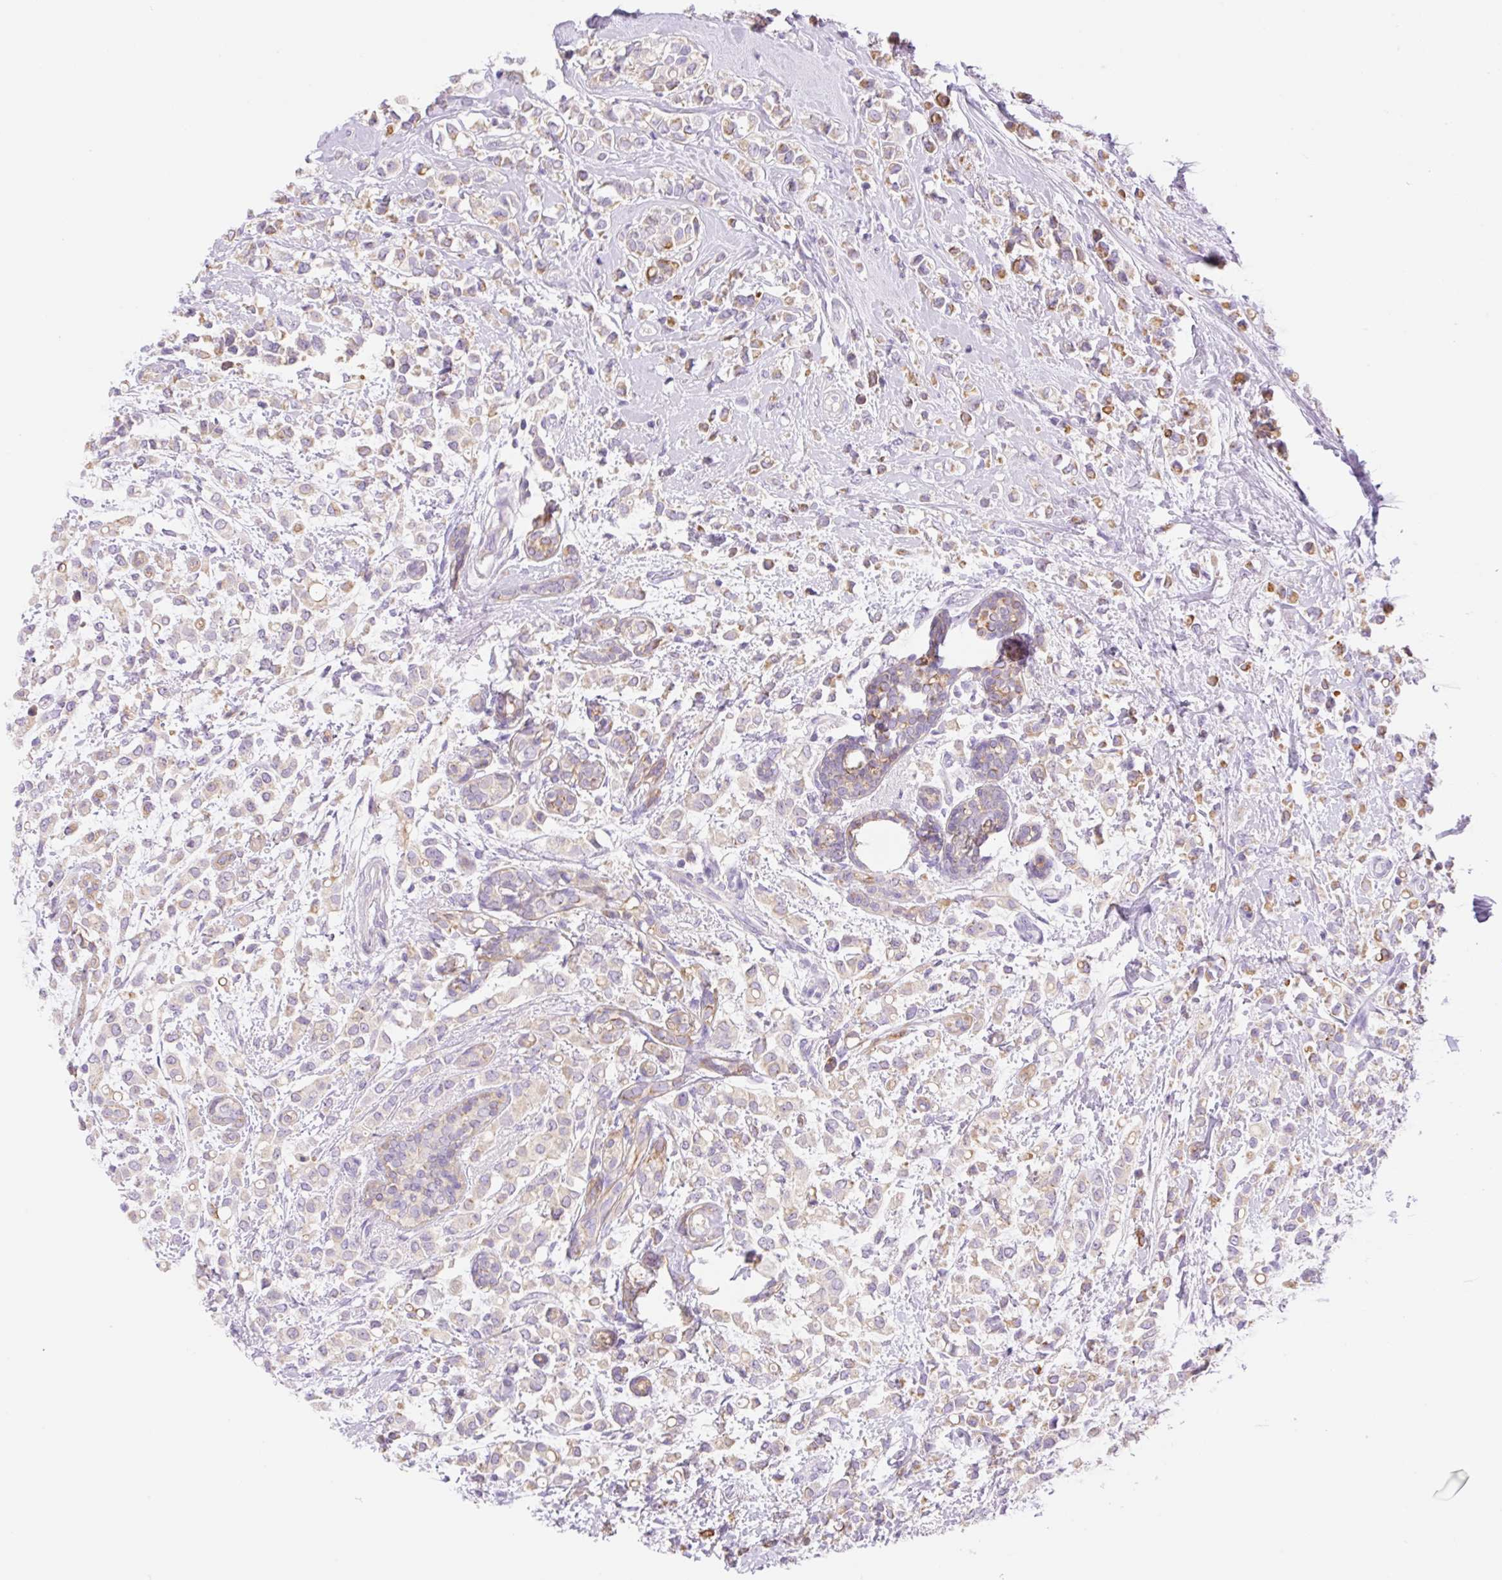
{"staining": {"intensity": "moderate", "quantity": "25%-75%", "location": "cytoplasmic/membranous"}, "tissue": "breast cancer", "cell_type": "Tumor cells", "image_type": "cancer", "snomed": [{"axis": "morphology", "description": "Lobular carcinoma"}, {"axis": "topography", "description": "Breast"}], "caption": "There is medium levels of moderate cytoplasmic/membranous positivity in tumor cells of lobular carcinoma (breast), as demonstrated by immunohistochemical staining (brown color).", "gene": "DENND5A", "patient": {"sex": "female", "age": 68}}